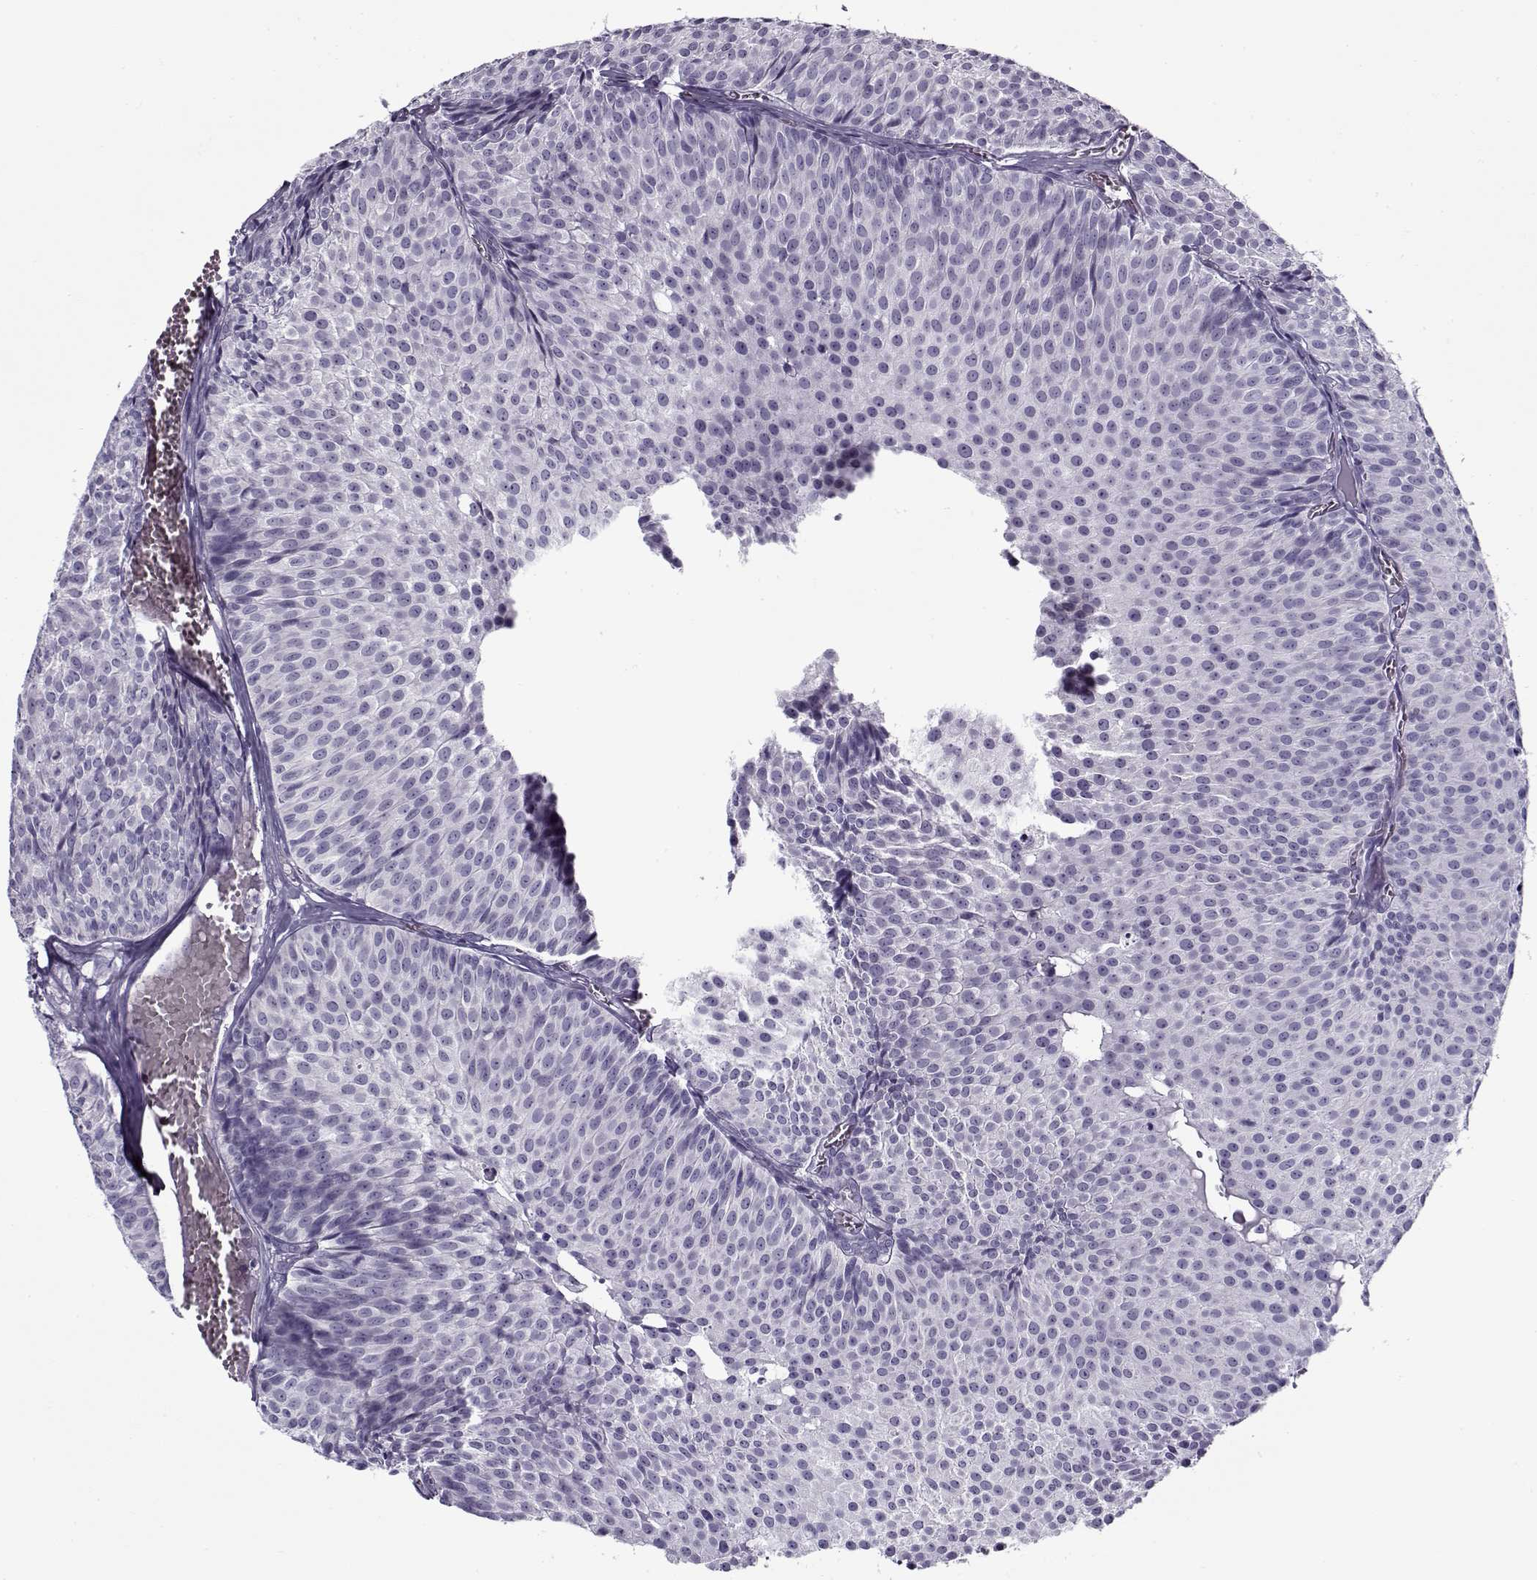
{"staining": {"intensity": "negative", "quantity": "none", "location": "none"}, "tissue": "urothelial cancer", "cell_type": "Tumor cells", "image_type": "cancer", "snomed": [{"axis": "morphology", "description": "Urothelial carcinoma, Low grade"}, {"axis": "topography", "description": "Urinary bladder"}], "caption": "Tumor cells show no significant expression in urothelial carcinoma (low-grade).", "gene": "GAGE2A", "patient": {"sex": "male", "age": 63}}